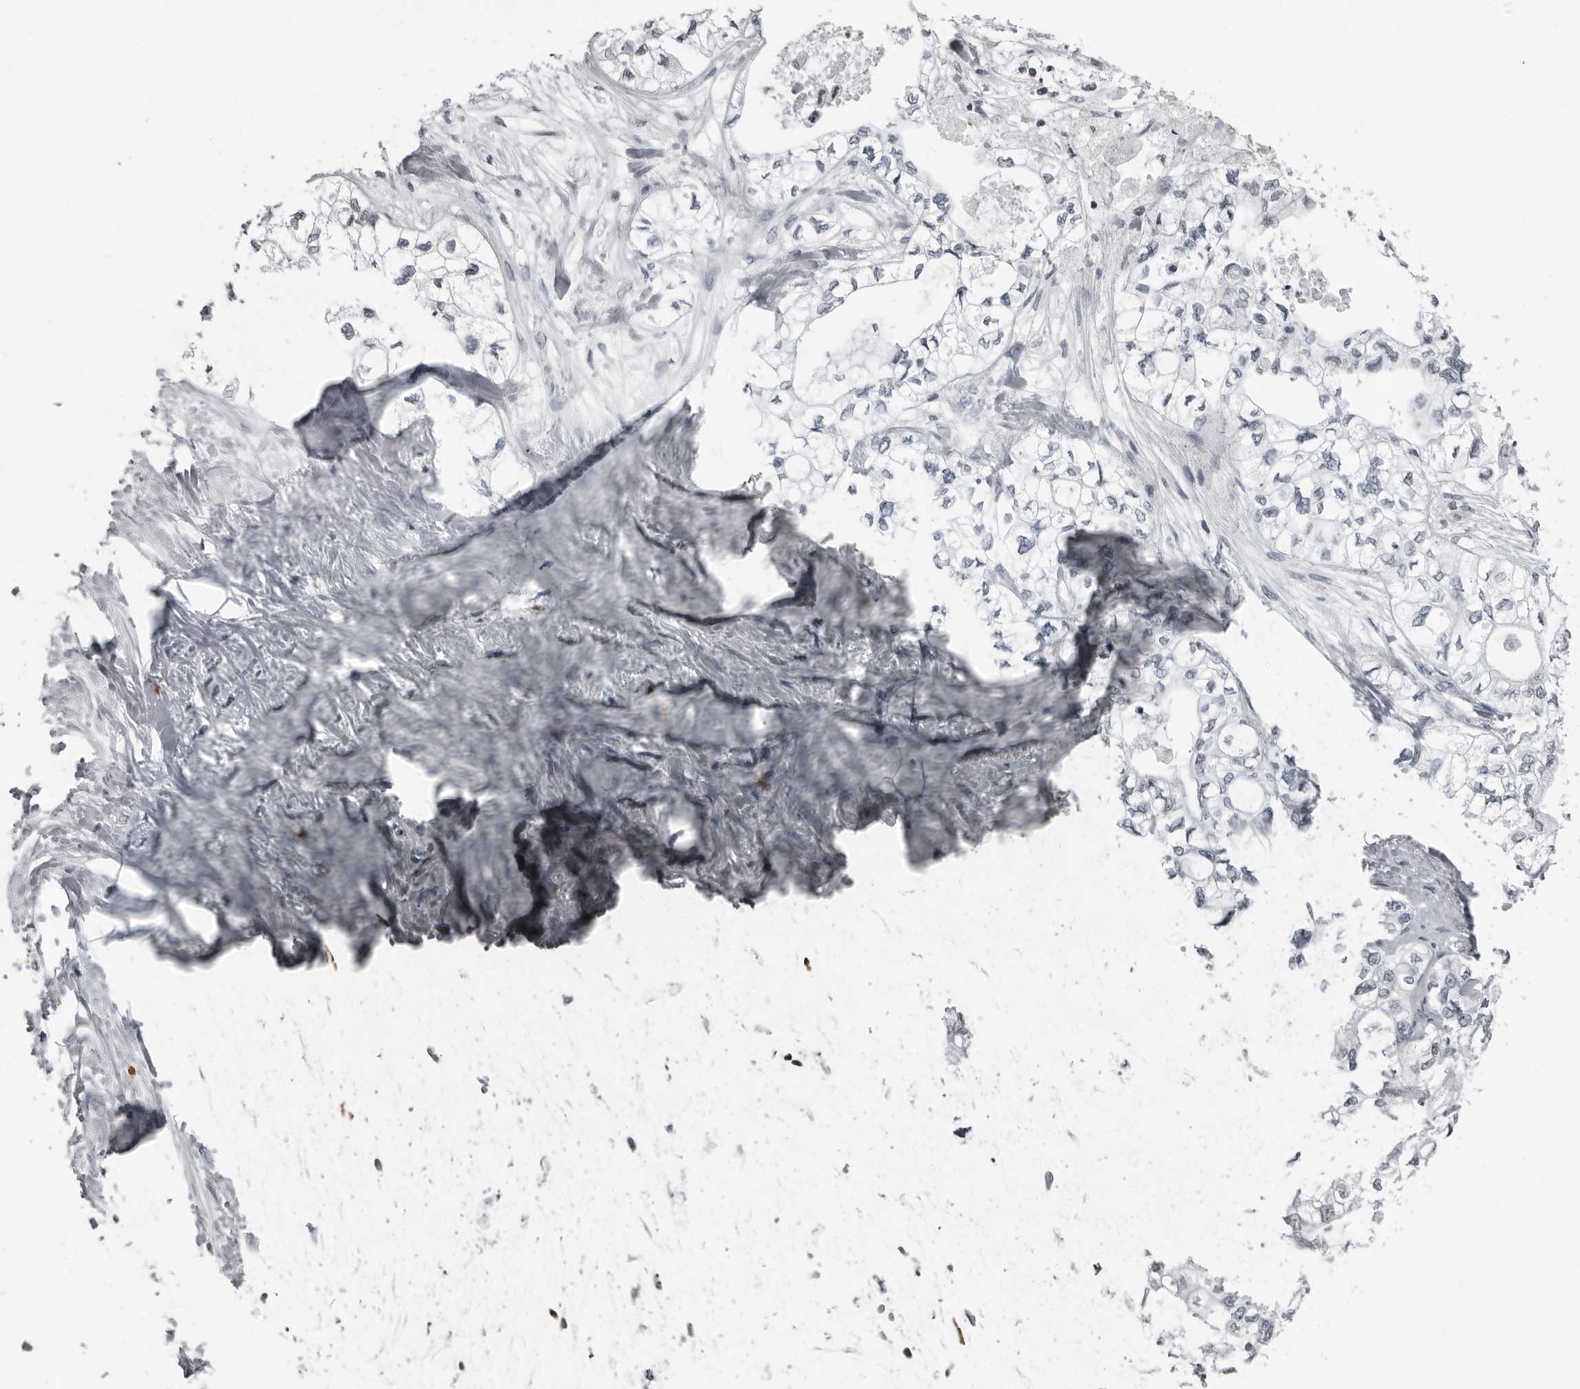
{"staining": {"intensity": "strong", "quantity": "<25%", "location": "cytoplasmic/membranous,nuclear"}, "tissue": "pancreatic cancer", "cell_type": "Tumor cells", "image_type": "cancer", "snomed": [{"axis": "morphology", "description": "Adenocarcinoma, NOS"}, {"axis": "topography", "description": "Pancreas"}], "caption": "Human pancreatic cancer stained with a protein marker reveals strong staining in tumor cells.", "gene": "RTCA", "patient": {"sex": "male", "age": 70}}